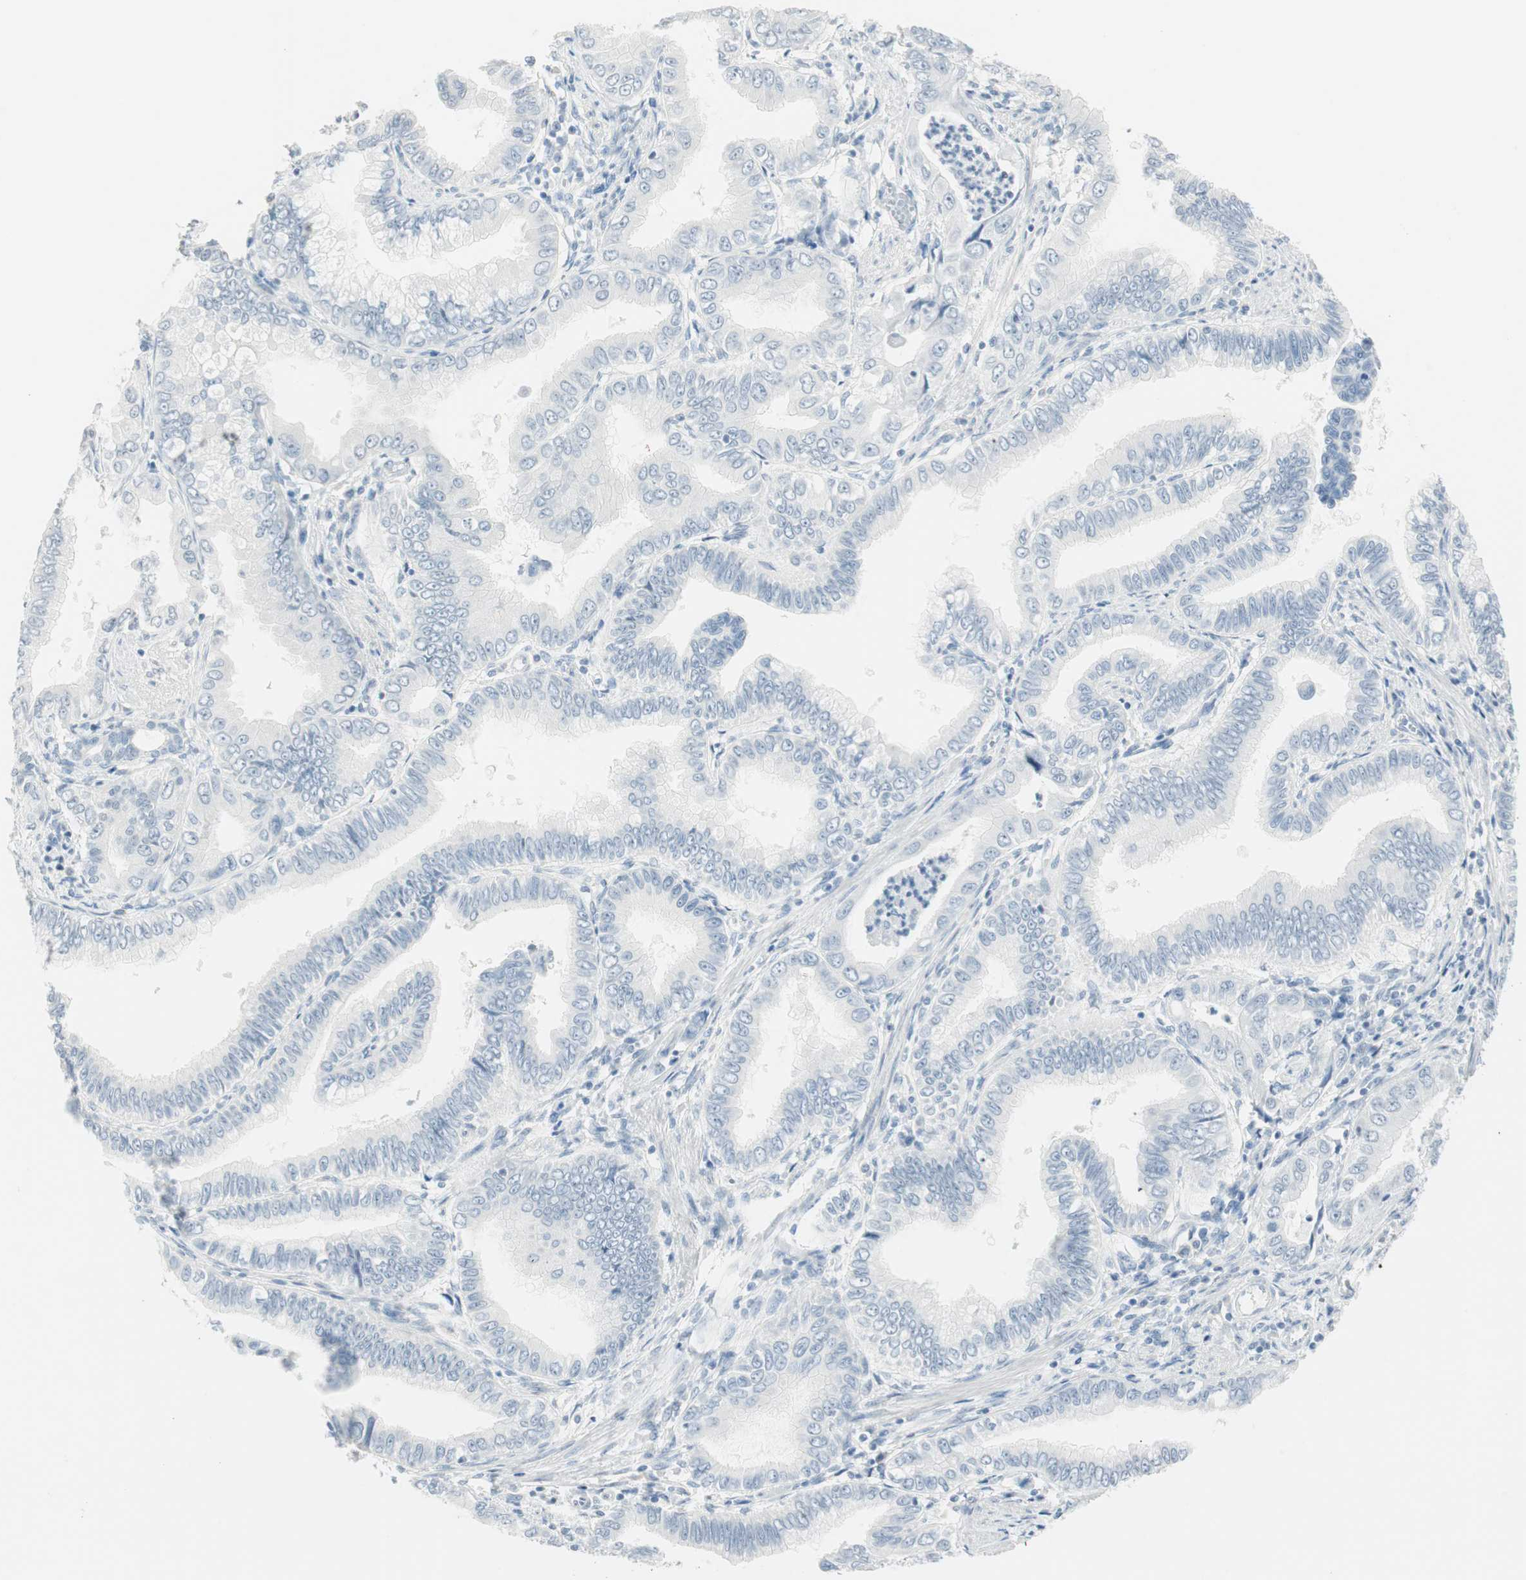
{"staining": {"intensity": "negative", "quantity": "none", "location": "none"}, "tissue": "pancreatic cancer", "cell_type": "Tumor cells", "image_type": "cancer", "snomed": [{"axis": "morphology", "description": "Normal tissue, NOS"}, {"axis": "topography", "description": "Lymph node"}], "caption": "An immunohistochemistry (IHC) image of pancreatic cancer is shown. There is no staining in tumor cells of pancreatic cancer.", "gene": "MLLT10", "patient": {"sex": "male", "age": 50}}